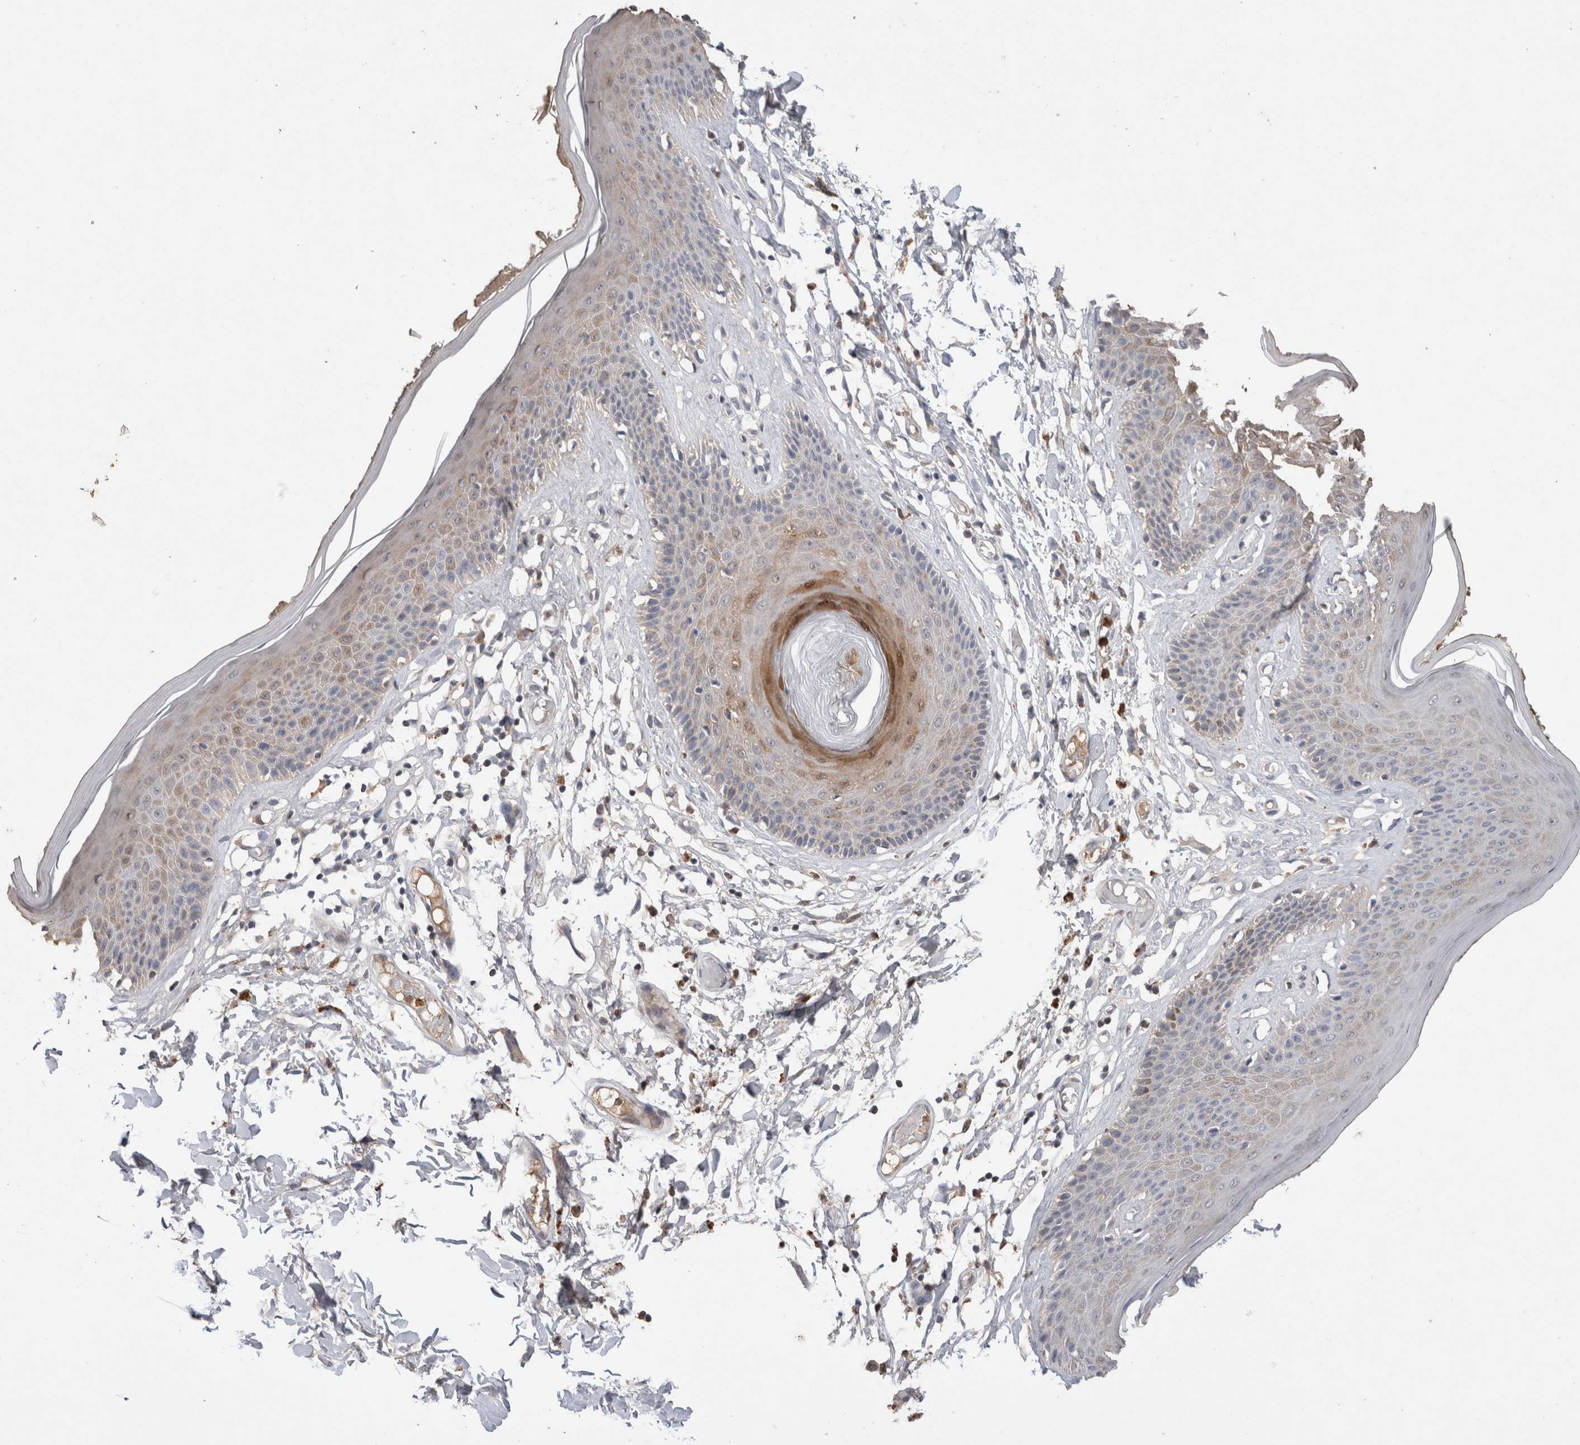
{"staining": {"intensity": "moderate", "quantity": "<25%", "location": "cytoplasmic/membranous"}, "tissue": "skin", "cell_type": "Epidermal cells", "image_type": "normal", "snomed": [{"axis": "morphology", "description": "Normal tissue, NOS"}, {"axis": "topography", "description": "Vulva"}], "caption": "Unremarkable skin shows moderate cytoplasmic/membranous staining in approximately <25% of epidermal cells, visualized by immunohistochemistry. The staining is performed using DAB (3,3'-diaminobenzidine) brown chromogen to label protein expression. The nuclei are counter-stained blue using hematoxylin.", "gene": "FABP7", "patient": {"sex": "female", "age": 73}}